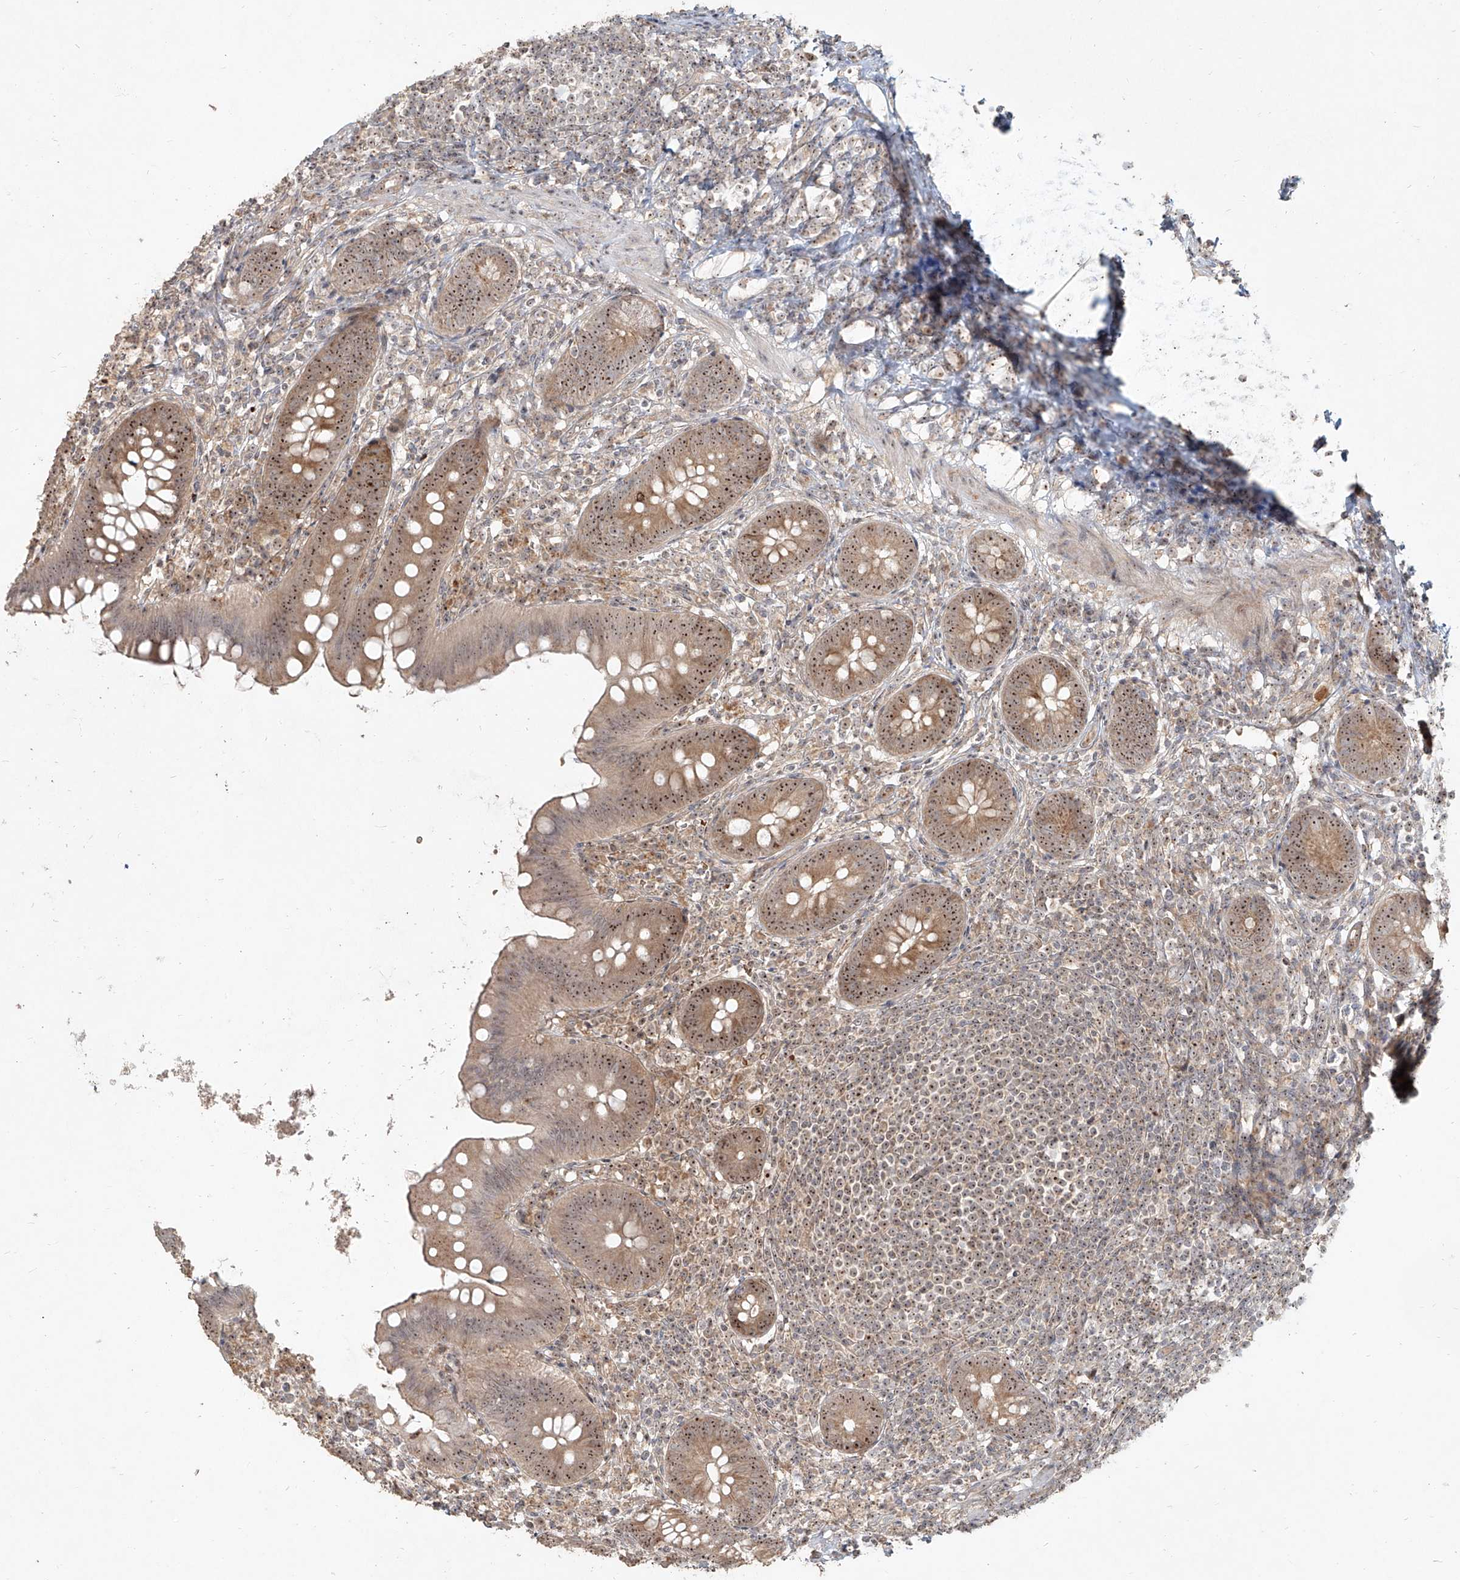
{"staining": {"intensity": "moderate", "quantity": ">75%", "location": "cytoplasmic/membranous,nuclear"}, "tissue": "appendix", "cell_type": "Glandular cells", "image_type": "normal", "snomed": [{"axis": "morphology", "description": "Normal tissue, NOS"}, {"axis": "topography", "description": "Appendix"}], "caption": "DAB (3,3'-diaminobenzidine) immunohistochemical staining of unremarkable appendix demonstrates moderate cytoplasmic/membranous,nuclear protein positivity in approximately >75% of glandular cells. The protein is stained brown, and the nuclei are stained in blue (DAB IHC with brightfield microscopy, high magnification).", "gene": "BYSL", "patient": {"sex": "female", "age": 62}}